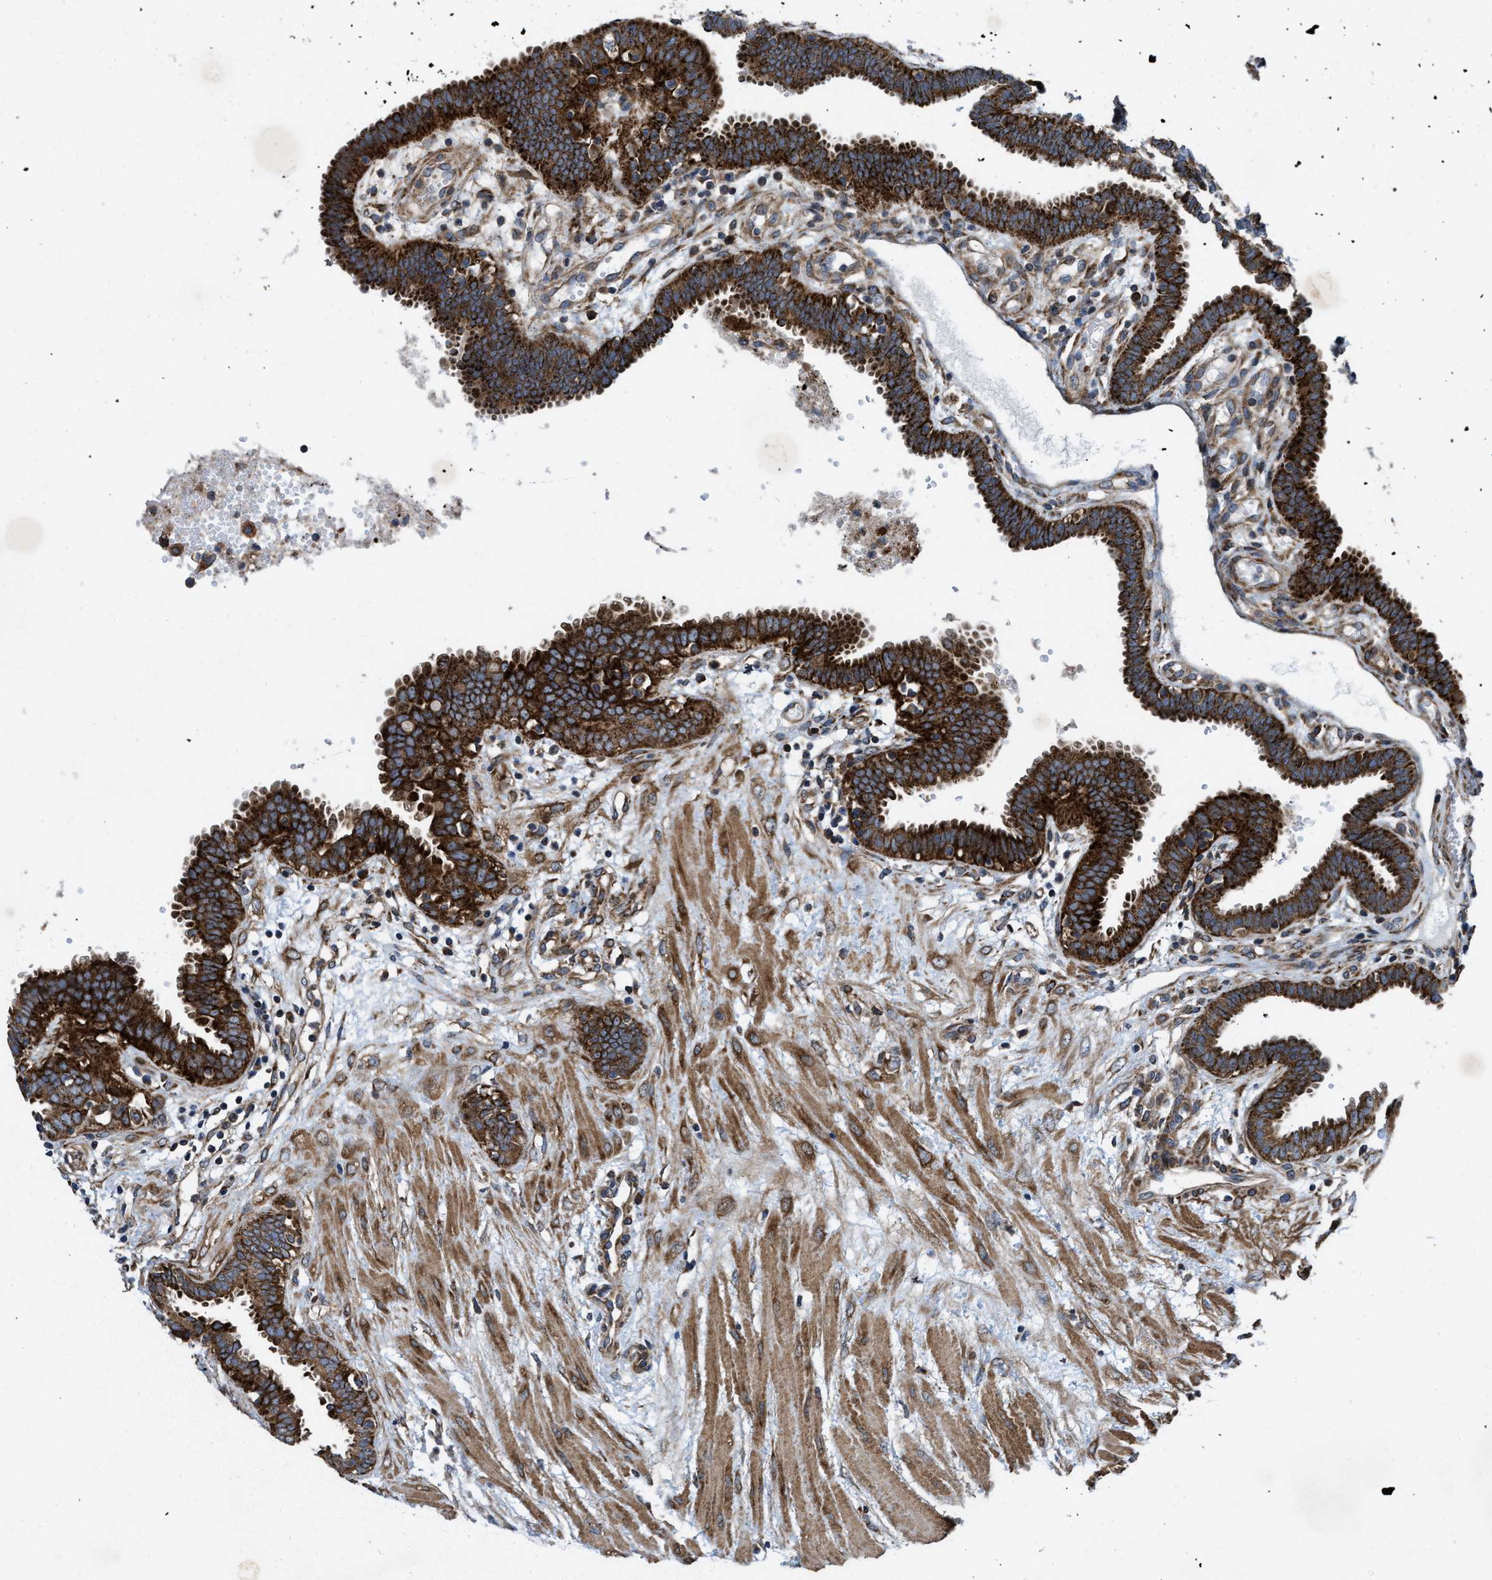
{"staining": {"intensity": "strong", "quantity": ">75%", "location": "cytoplasmic/membranous"}, "tissue": "fallopian tube", "cell_type": "Glandular cells", "image_type": "normal", "snomed": [{"axis": "morphology", "description": "Normal tissue, NOS"}, {"axis": "topography", "description": "Fallopian tube"}, {"axis": "topography", "description": "Placenta"}], "caption": "A micrograph showing strong cytoplasmic/membranous expression in approximately >75% of glandular cells in benign fallopian tube, as visualized by brown immunohistochemical staining.", "gene": "PER3", "patient": {"sex": "female", "age": 32}}